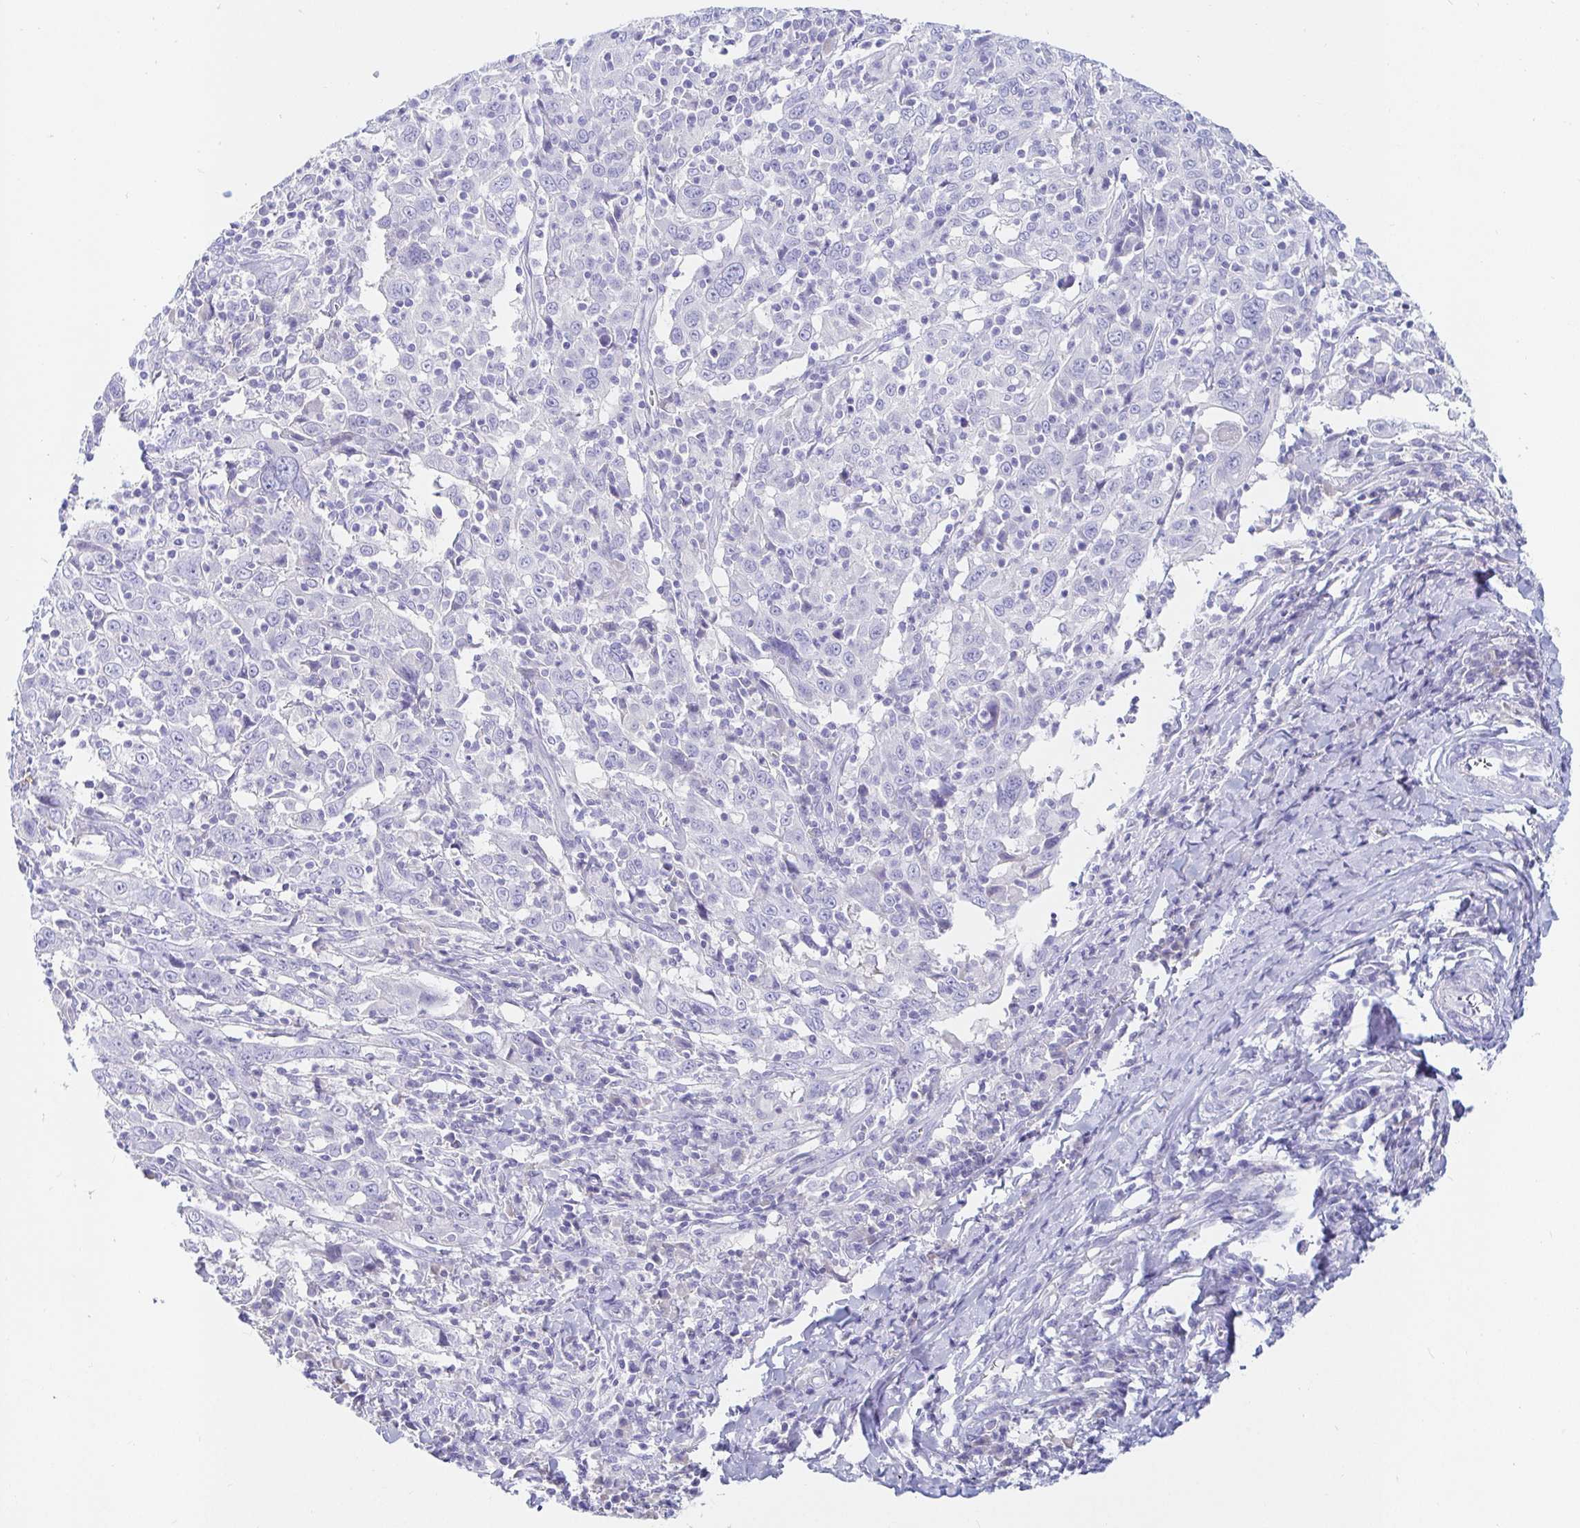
{"staining": {"intensity": "negative", "quantity": "none", "location": "none"}, "tissue": "cervical cancer", "cell_type": "Tumor cells", "image_type": "cancer", "snomed": [{"axis": "morphology", "description": "Squamous cell carcinoma, NOS"}, {"axis": "topography", "description": "Cervix"}], "caption": "There is no significant positivity in tumor cells of cervical cancer. (IHC, brightfield microscopy, high magnification).", "gene": "NR2E1", "patient": {"sex": "female", "age": 46}}